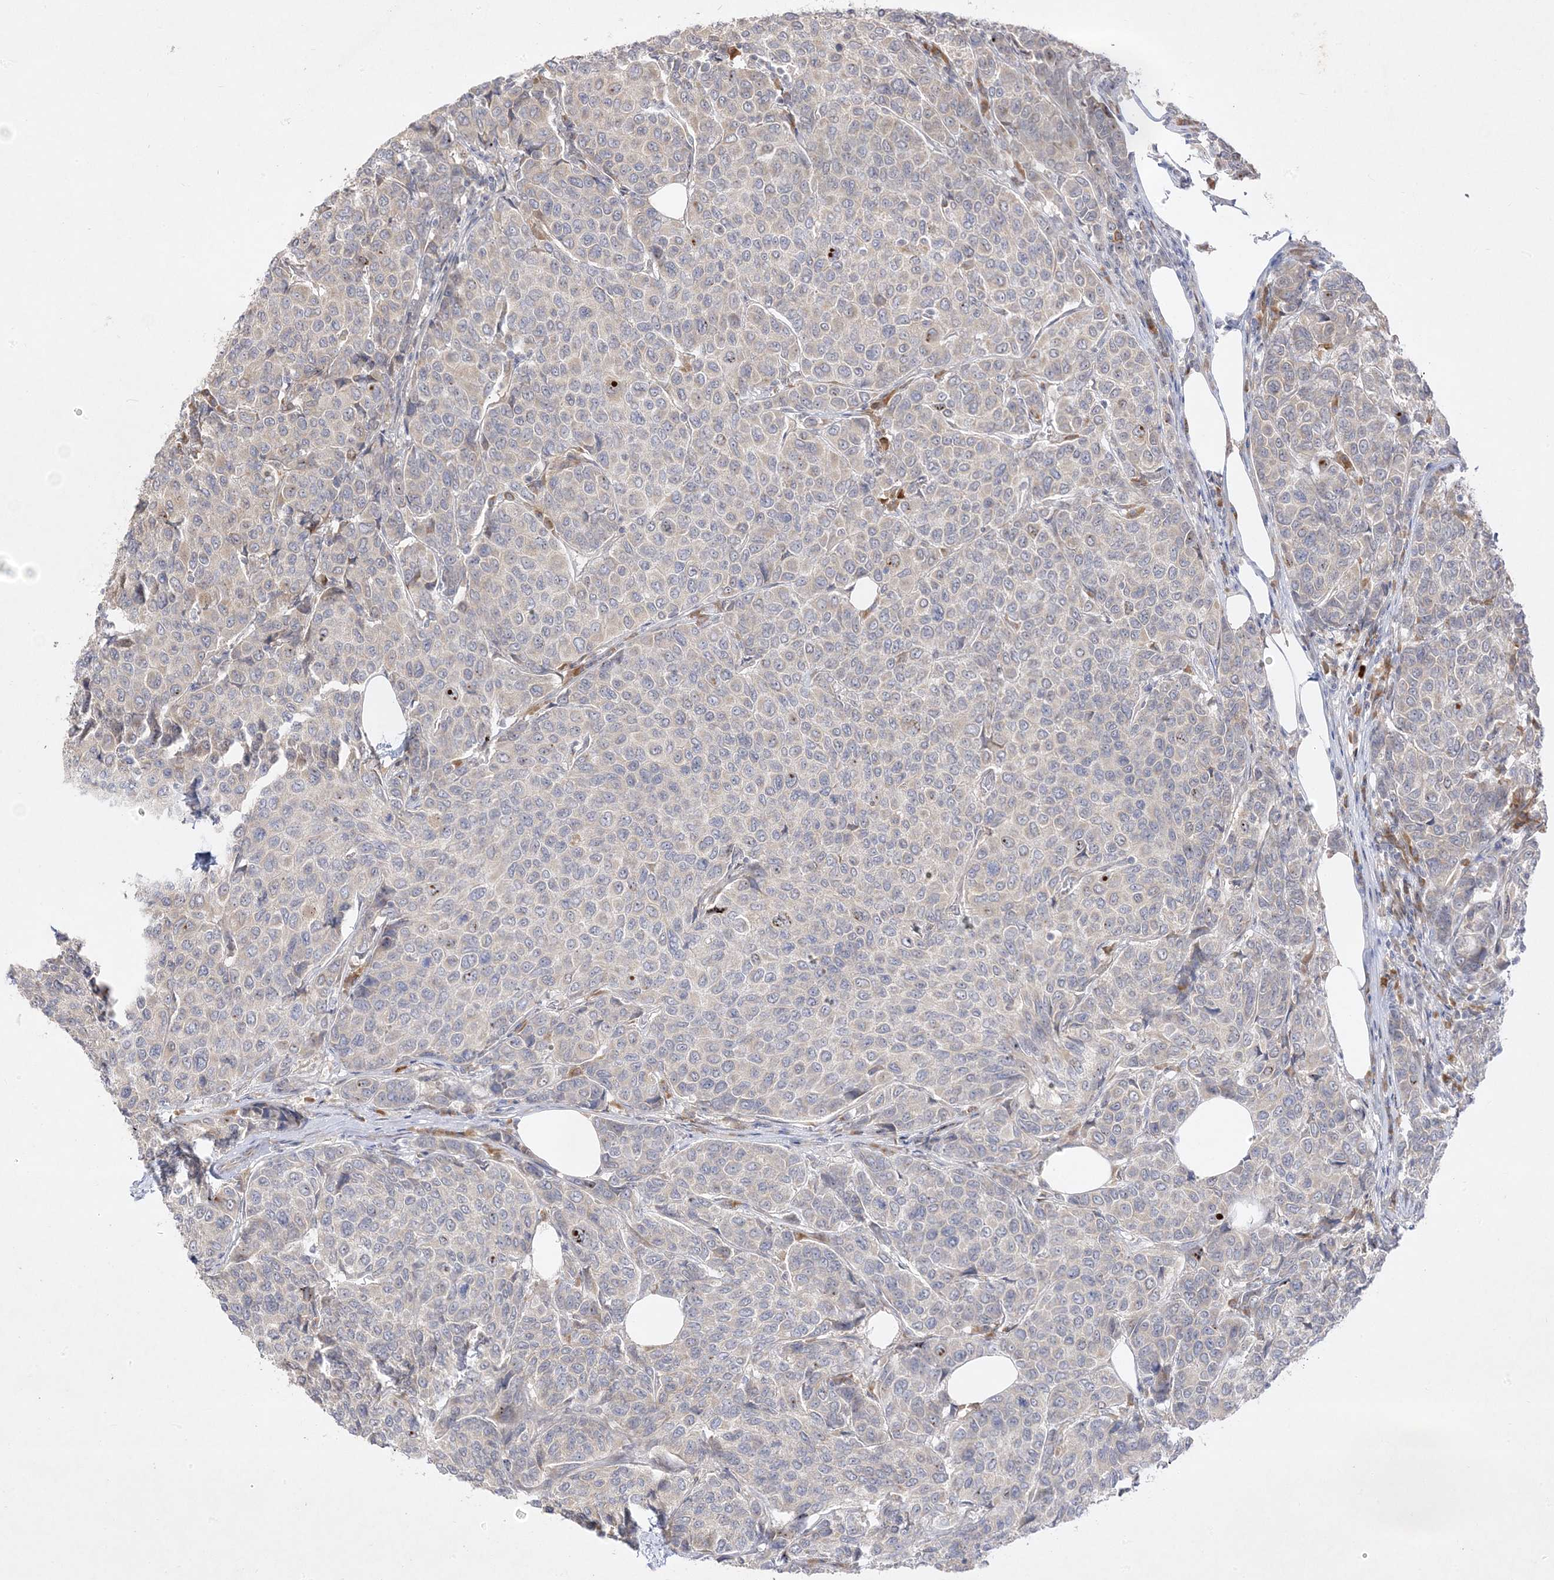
{"staining": {"intensity": "negative", "quantity": "none", "location": "none"}, "tissue": "breast cancer", "cell_type": "Tumor cells", "image_type": "cancer", "snomed": [{"axis": "morphology", "description": "Duct carcinoma"}, {"axis": "topography", "description": "Breast"}], "caption": "IHC of human breast infiltrating ductal carcinoma reveals no expression in tumor cells.", "gene": "C2CD2", "patient": {"sex": "female", "age": 55}}